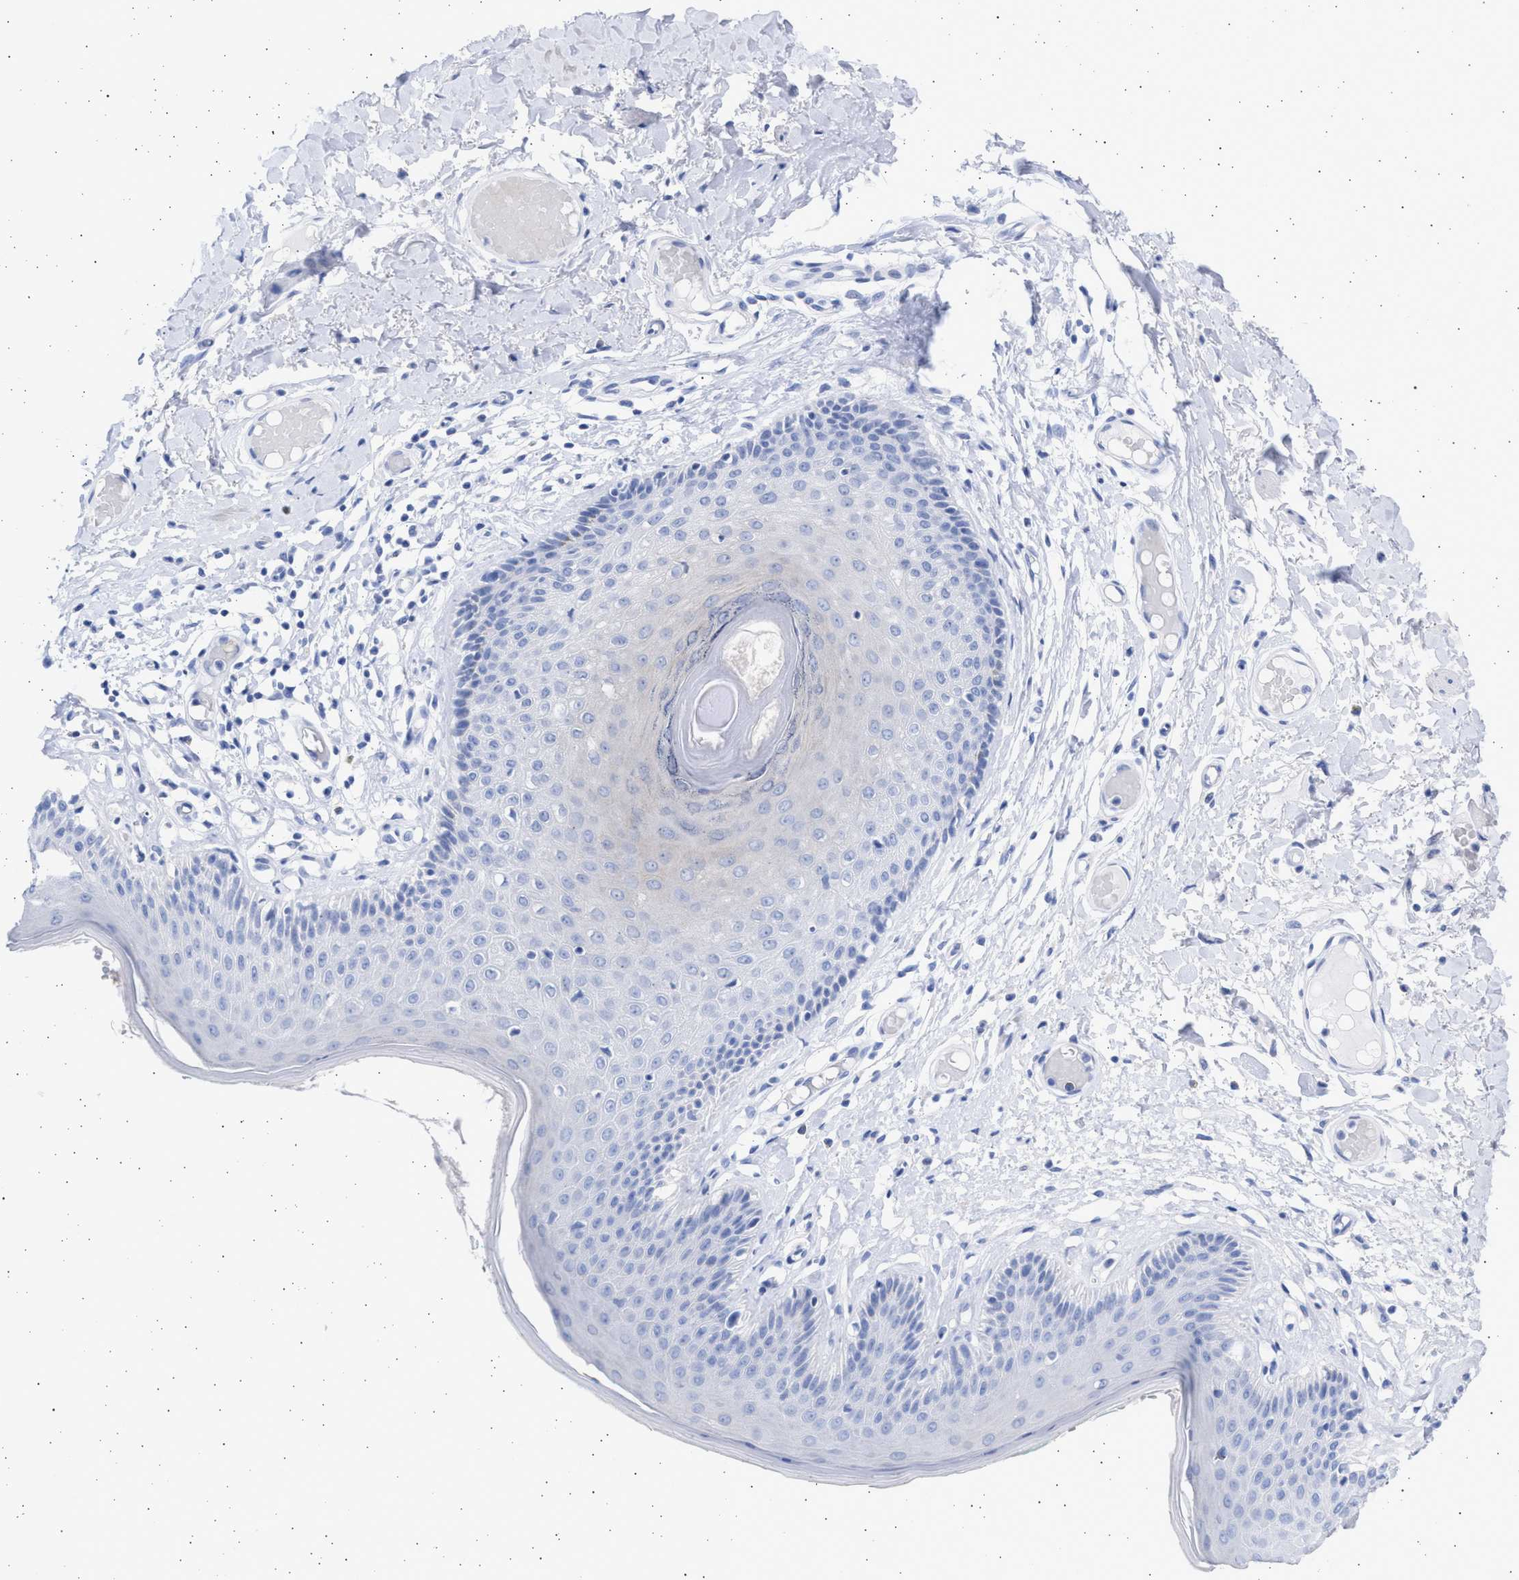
{"staining": {"intensity": "weak", "quantity": "<25%", "location": "cytoplasmic/membranous"}, "tissue": "skin", "cell_type": "Epidermal cells", "image_type": "normal", "snomed": [{"axis": "morphology", "description": "Normal tissue, NOS"}, {"axis": "topography", "description": "Vulva"}], "caption": "The immunohistochemistry (IHC) photomicrograph has no significant expression in epidermal cells of skin. Brightfield microscopy of IHC stained with DAB (3,3'-diaminobenzidine) (brown) and hematoxylin (blue), captured at high magnification.", "gene": "ALDOC", "patient": {"sex": "female", "age": 73}}